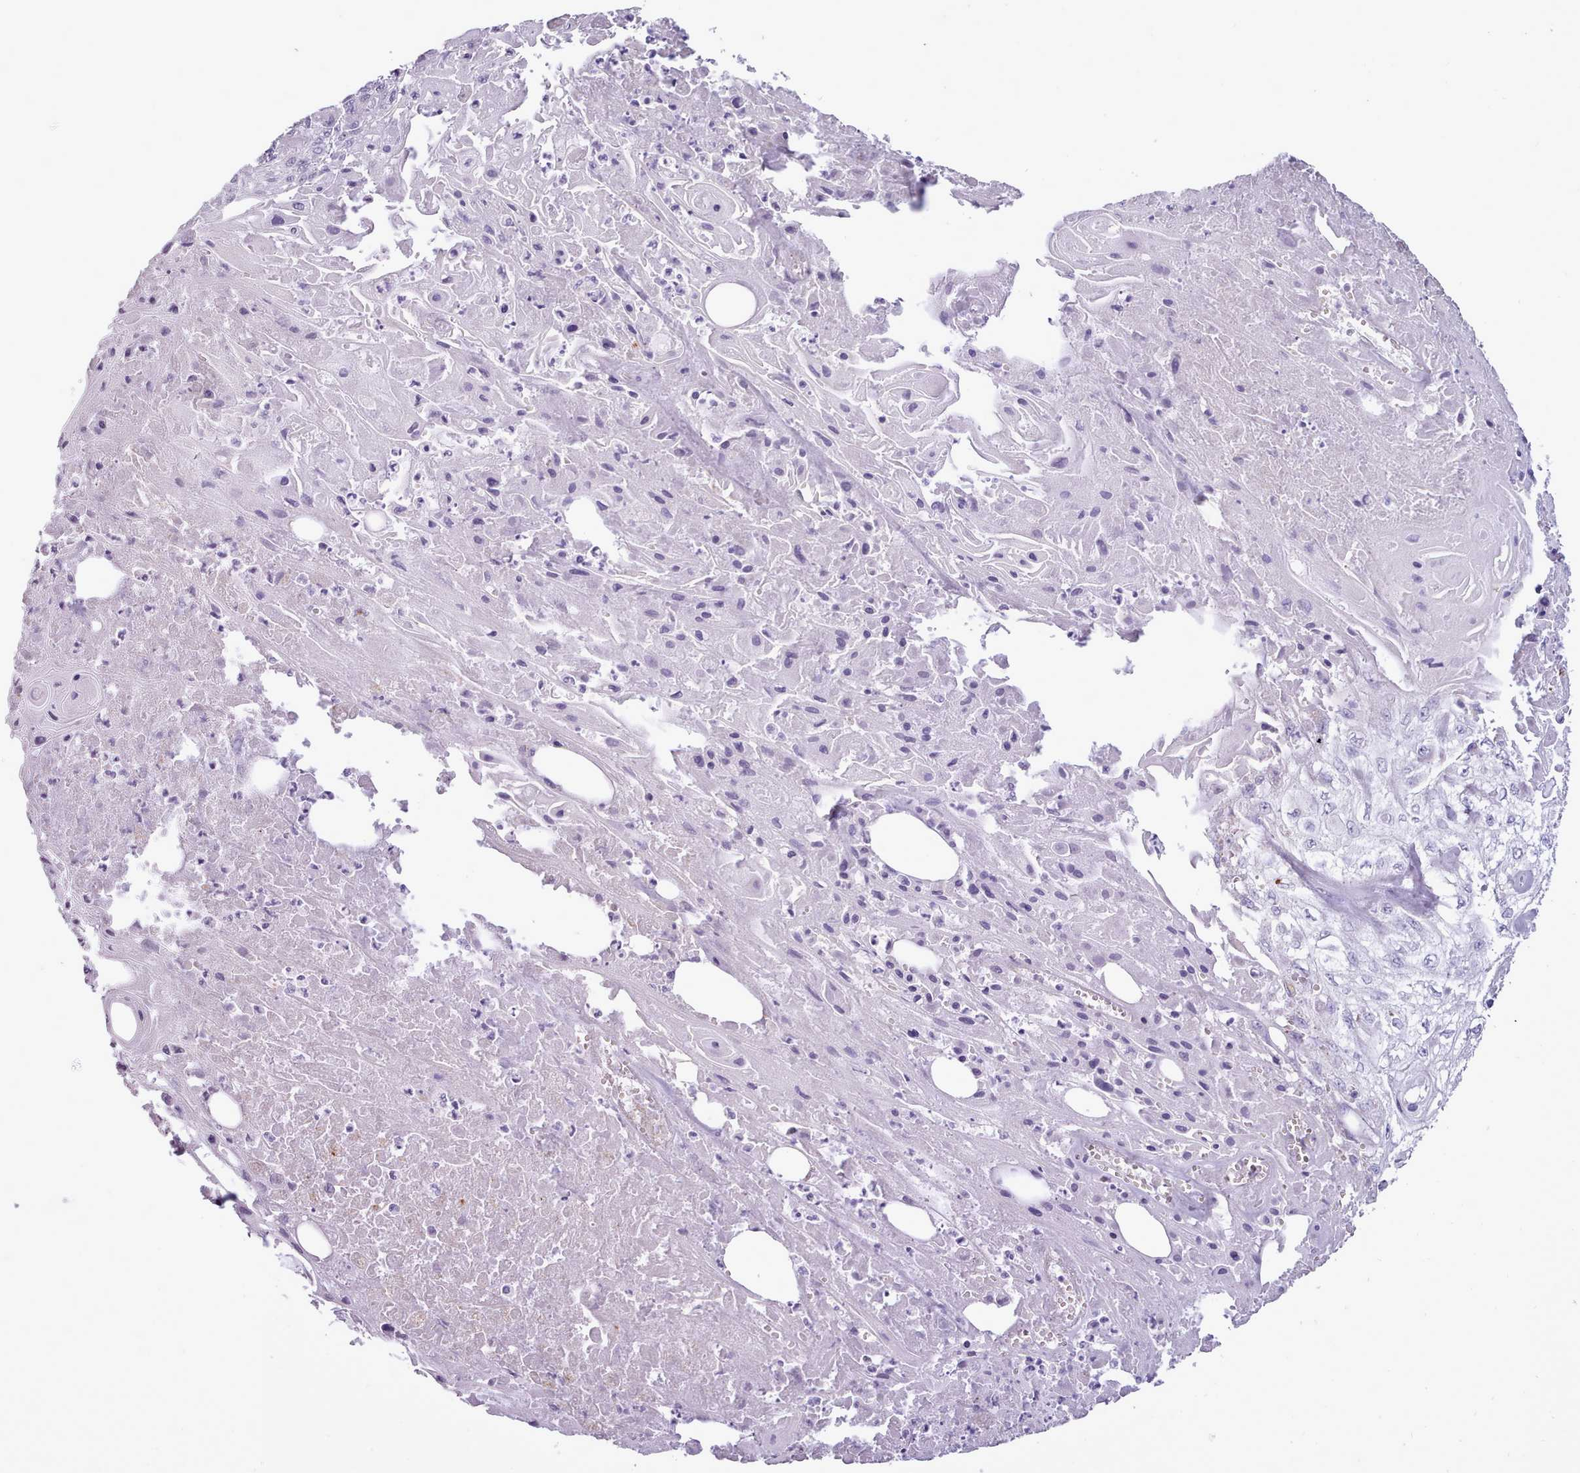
{"staining": {"intensity": "negative", "quantity": "none", "location": "none"}, "tissue": "skin cancer", "cell_type": "Tumor cells", "image_type": "cancer", "snomed": [{"axis": "morphology", "description": "Squamous cell carcinoma, NOS"}, {"axis": "morphology", "description": "Squamous cell carcinoma, metastatic, NOS"}, {"axis": "topography", "description": "Skin"}, {"axis": "topography", "description": "Lymph node"}], "caption": "Immunohistochemistry of human skin cancer (metastatic squamous cell carcinoma) exhibits no staining in tumor cells.", "gene": "ATRAID", "patient": {"sex": "male", "age": 75}}